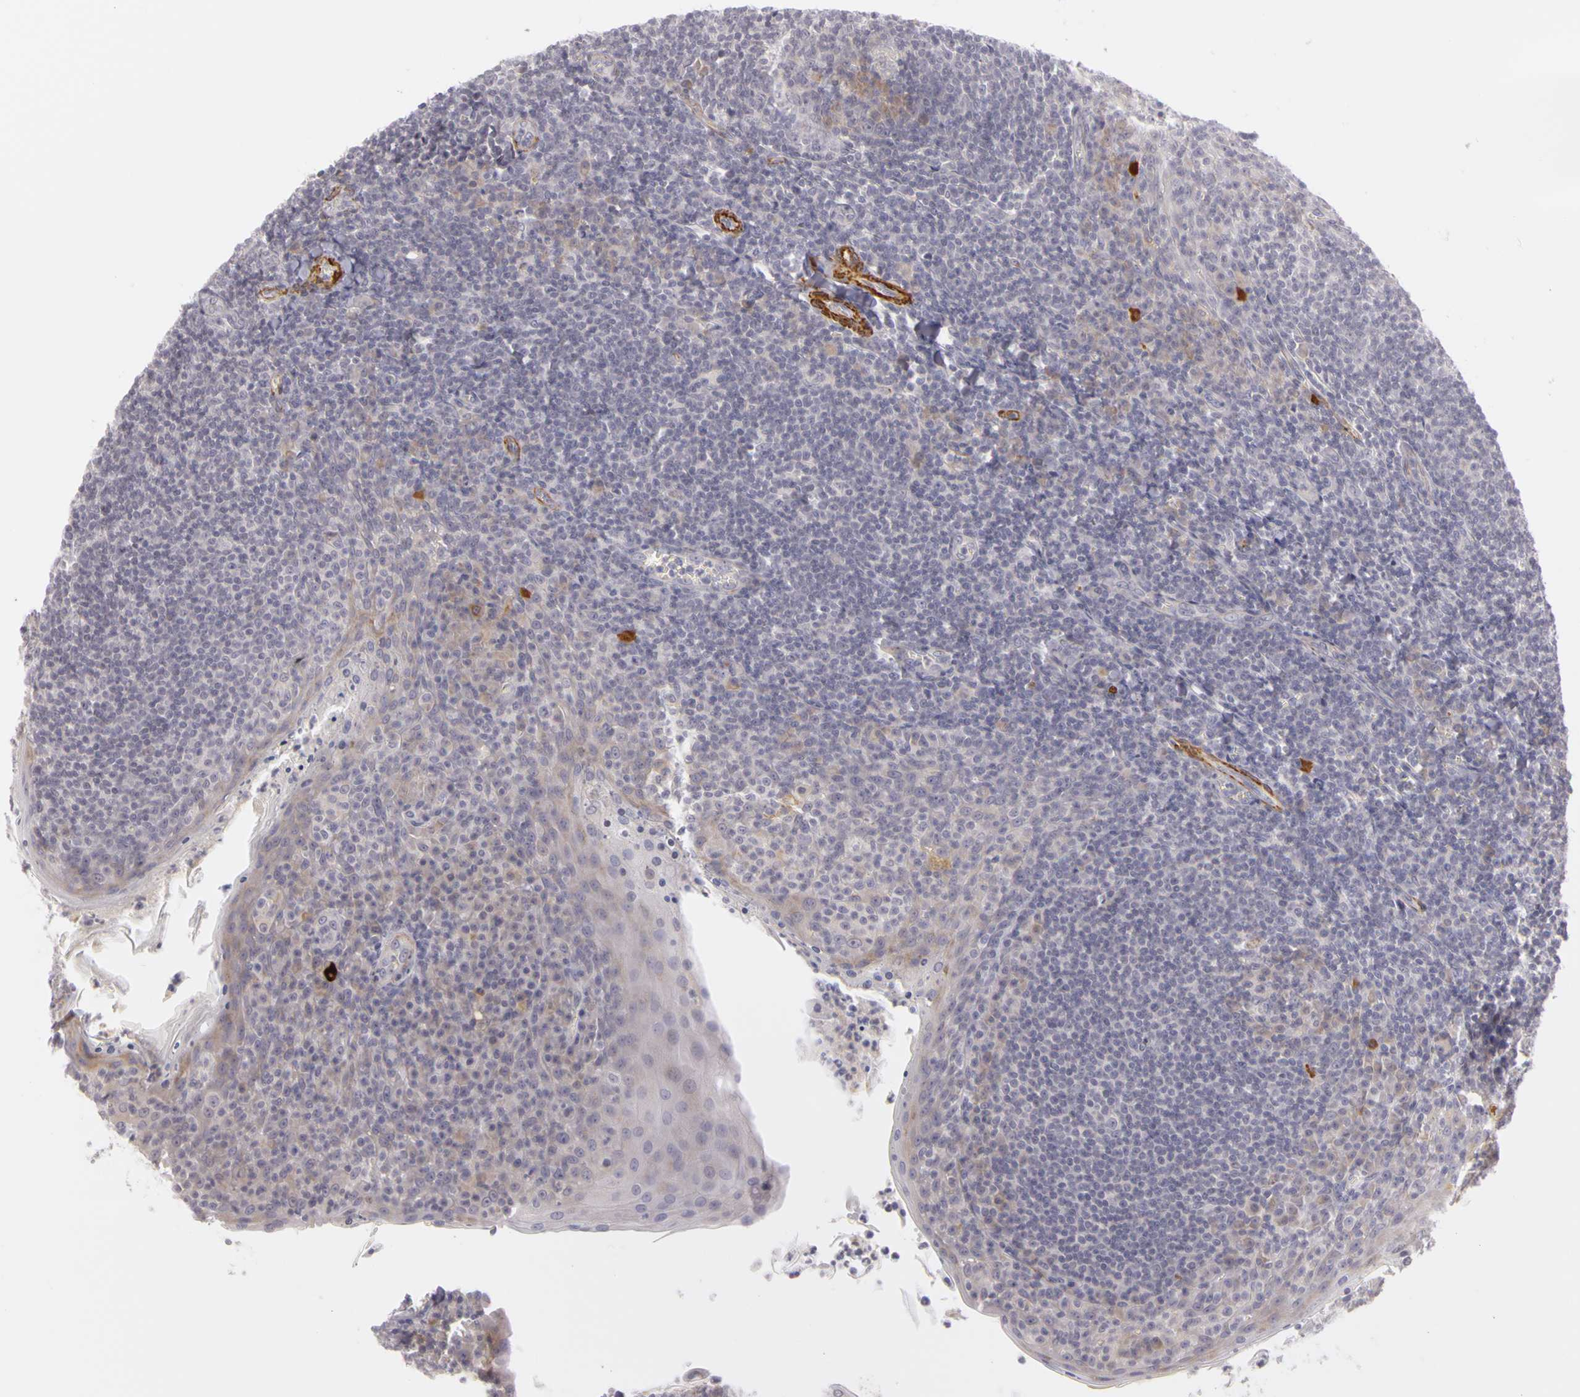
{"staining": {"intensity": "weak", "quantity": "<25%", "location": "cytoplasmic/membranous"}, "tissue": "tonsil", "cell_type": "Germinal center cells", "image_type": "normal", "snomed": [{"axis": "morphology", "description": "Normal tissue, NOS"}, {"axis": "topography", "description": "Tonsil"}], "caption": "Germinal center cells show no significant protein staining in benign tonsil. The staining was performed using DAB to visualize the protein expression in brown, while the nuclei were stained in blue with hematoxylin (Magnification: 20x).", "gene": "CNTN2", "patient": {"sex": "male", "age": 31}}